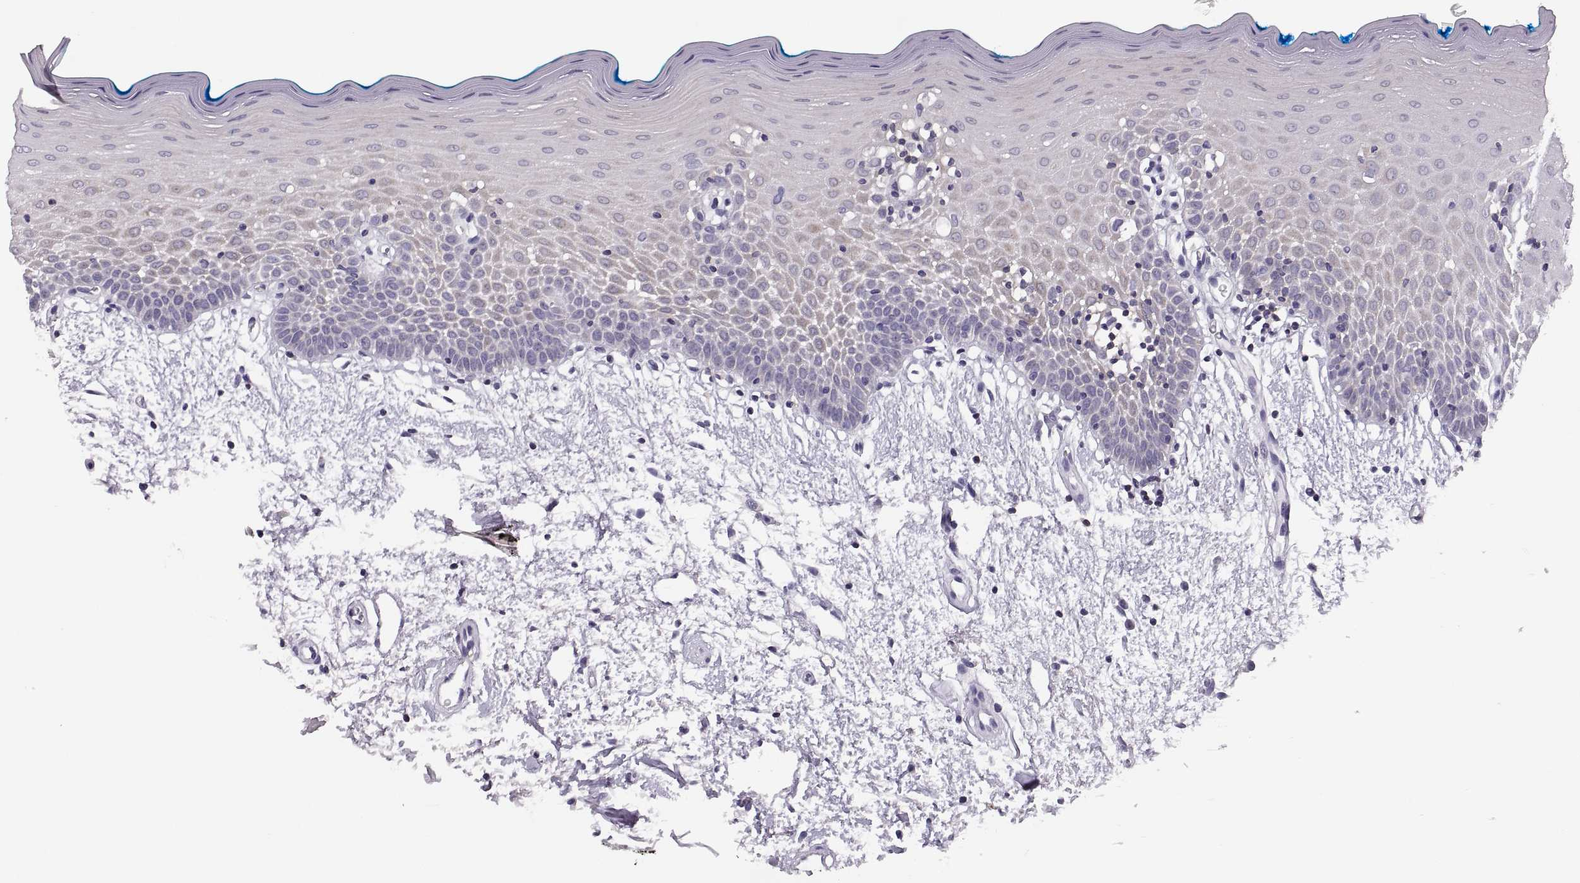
{"staining": {"intensity": "negative", "quantity": "none", "location": "none"}, "tissue": "oral mucosa", "cell_type": "Squamous epithelial cells", "image_type": "normal", "snomed": [{"axis": "morphology", "description": "Normal tissue, NOS"}, {"axis": "morphology", "description": "Squamous cell carcinoma, NOS"}, {"axis": "topography", "description": "Oral tissue"}, {"axis": "topography", "description": "Head-Neck"}], "caption": "This is an IHC histopathology image of benign oral mucosa. There is no positivity in squamous epithelial cells.", "gene": "TTC21A", "patient": {"sex": "female", "age": 75}}